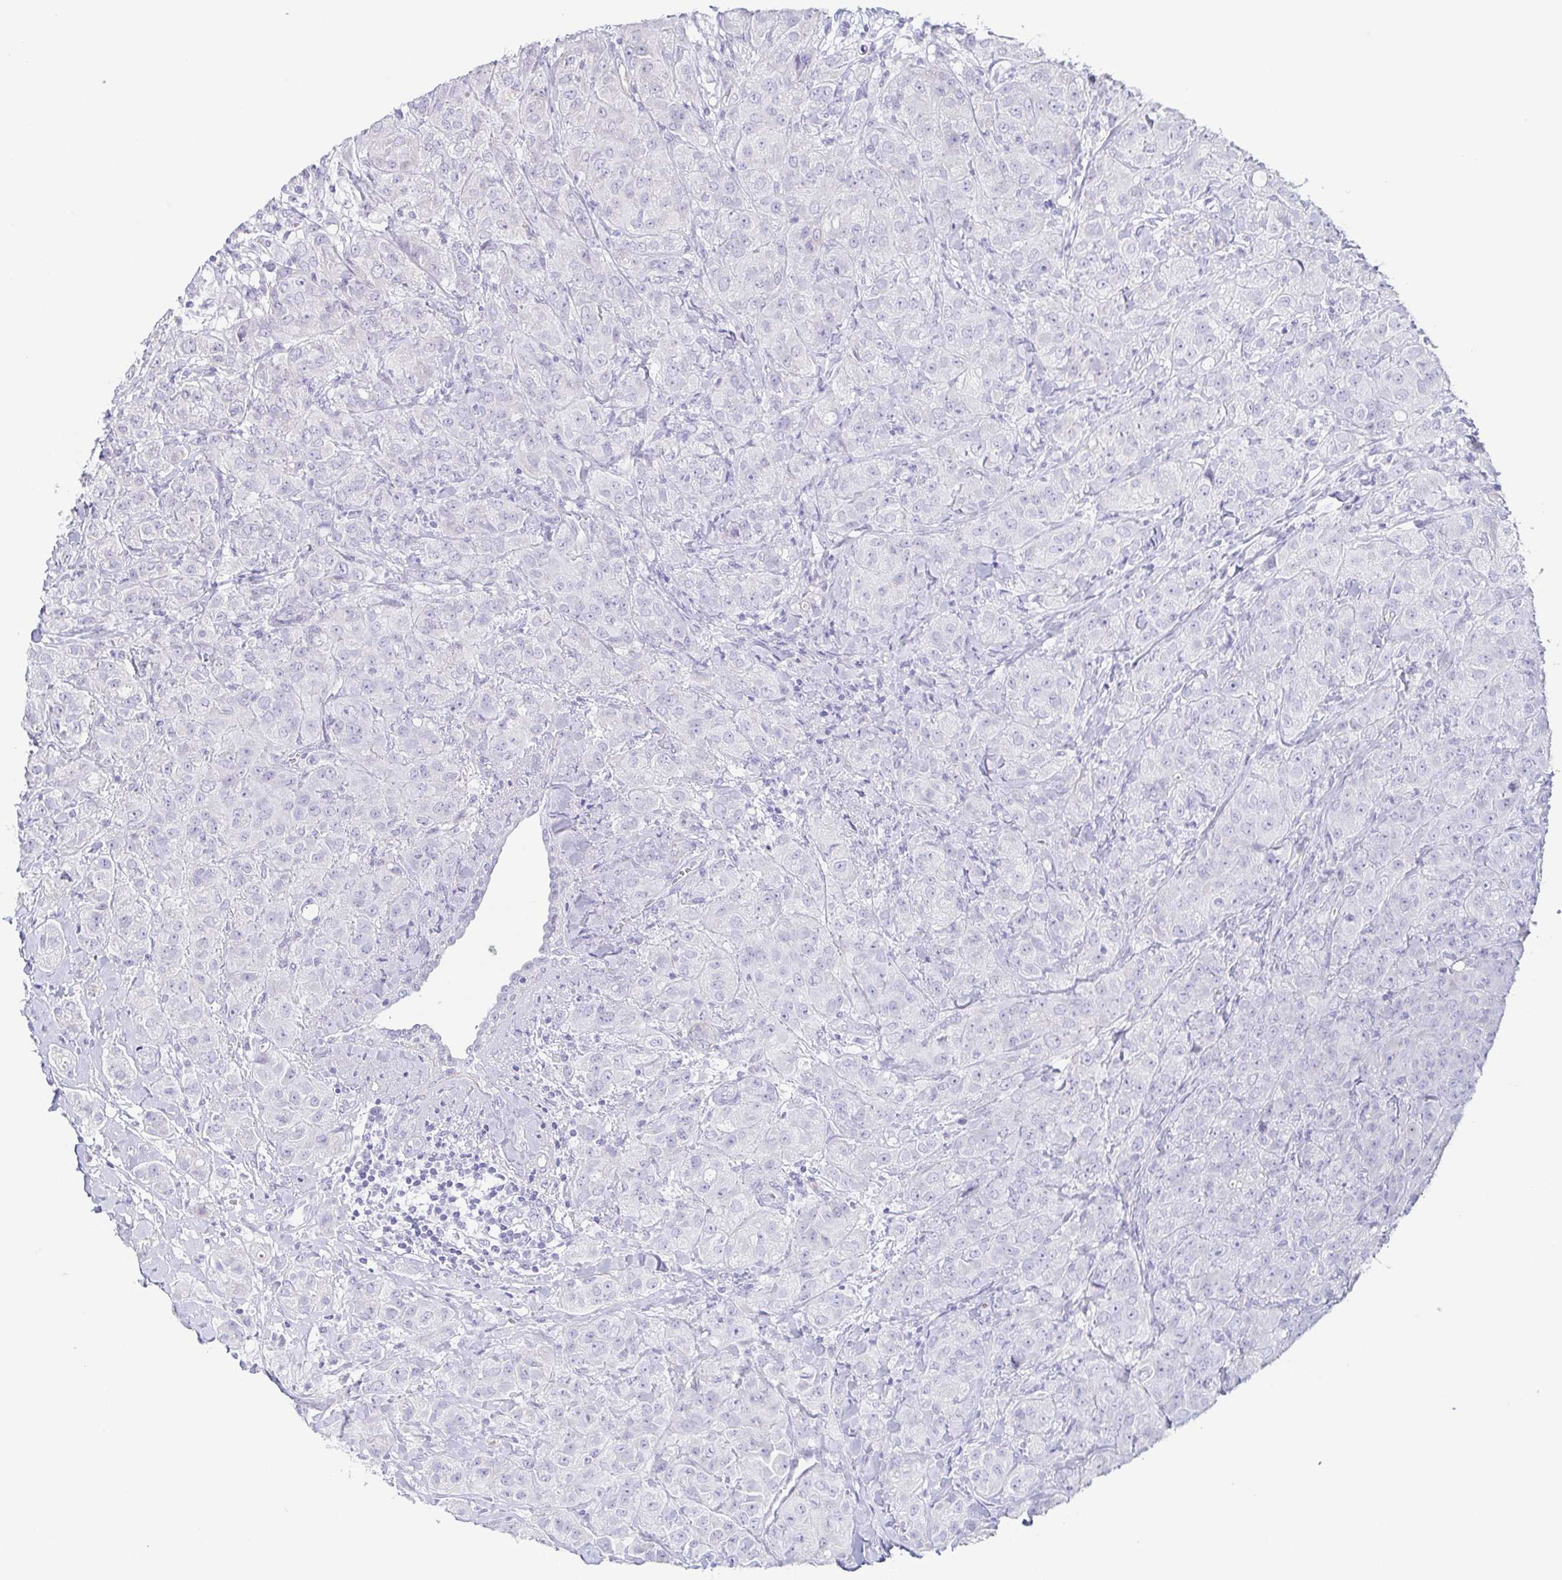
{"staining": {"intensity": "negative", "quantity": "none", "location": "none"}, "tissue": "breast cancer", "cell_type": "Tumor cells", "image_type": "cancer", "snomed": [{"axis": "morphology", "description": "Normal tissue, NOS"}, {"axis": "morphology", "description": "Duct carcinoma"}, {"axis": "topography", "description": "Breast"}], "caption": "The immunohistochemistry histopathology image has no significant positivity in tumor cells of breast cancer tissue. (DAB (3,3'-diaminobenzidine) IHC with hematoxylin counter stain).", "gene": "PRR27", "patient": {"sex": "female", "age": 43}}